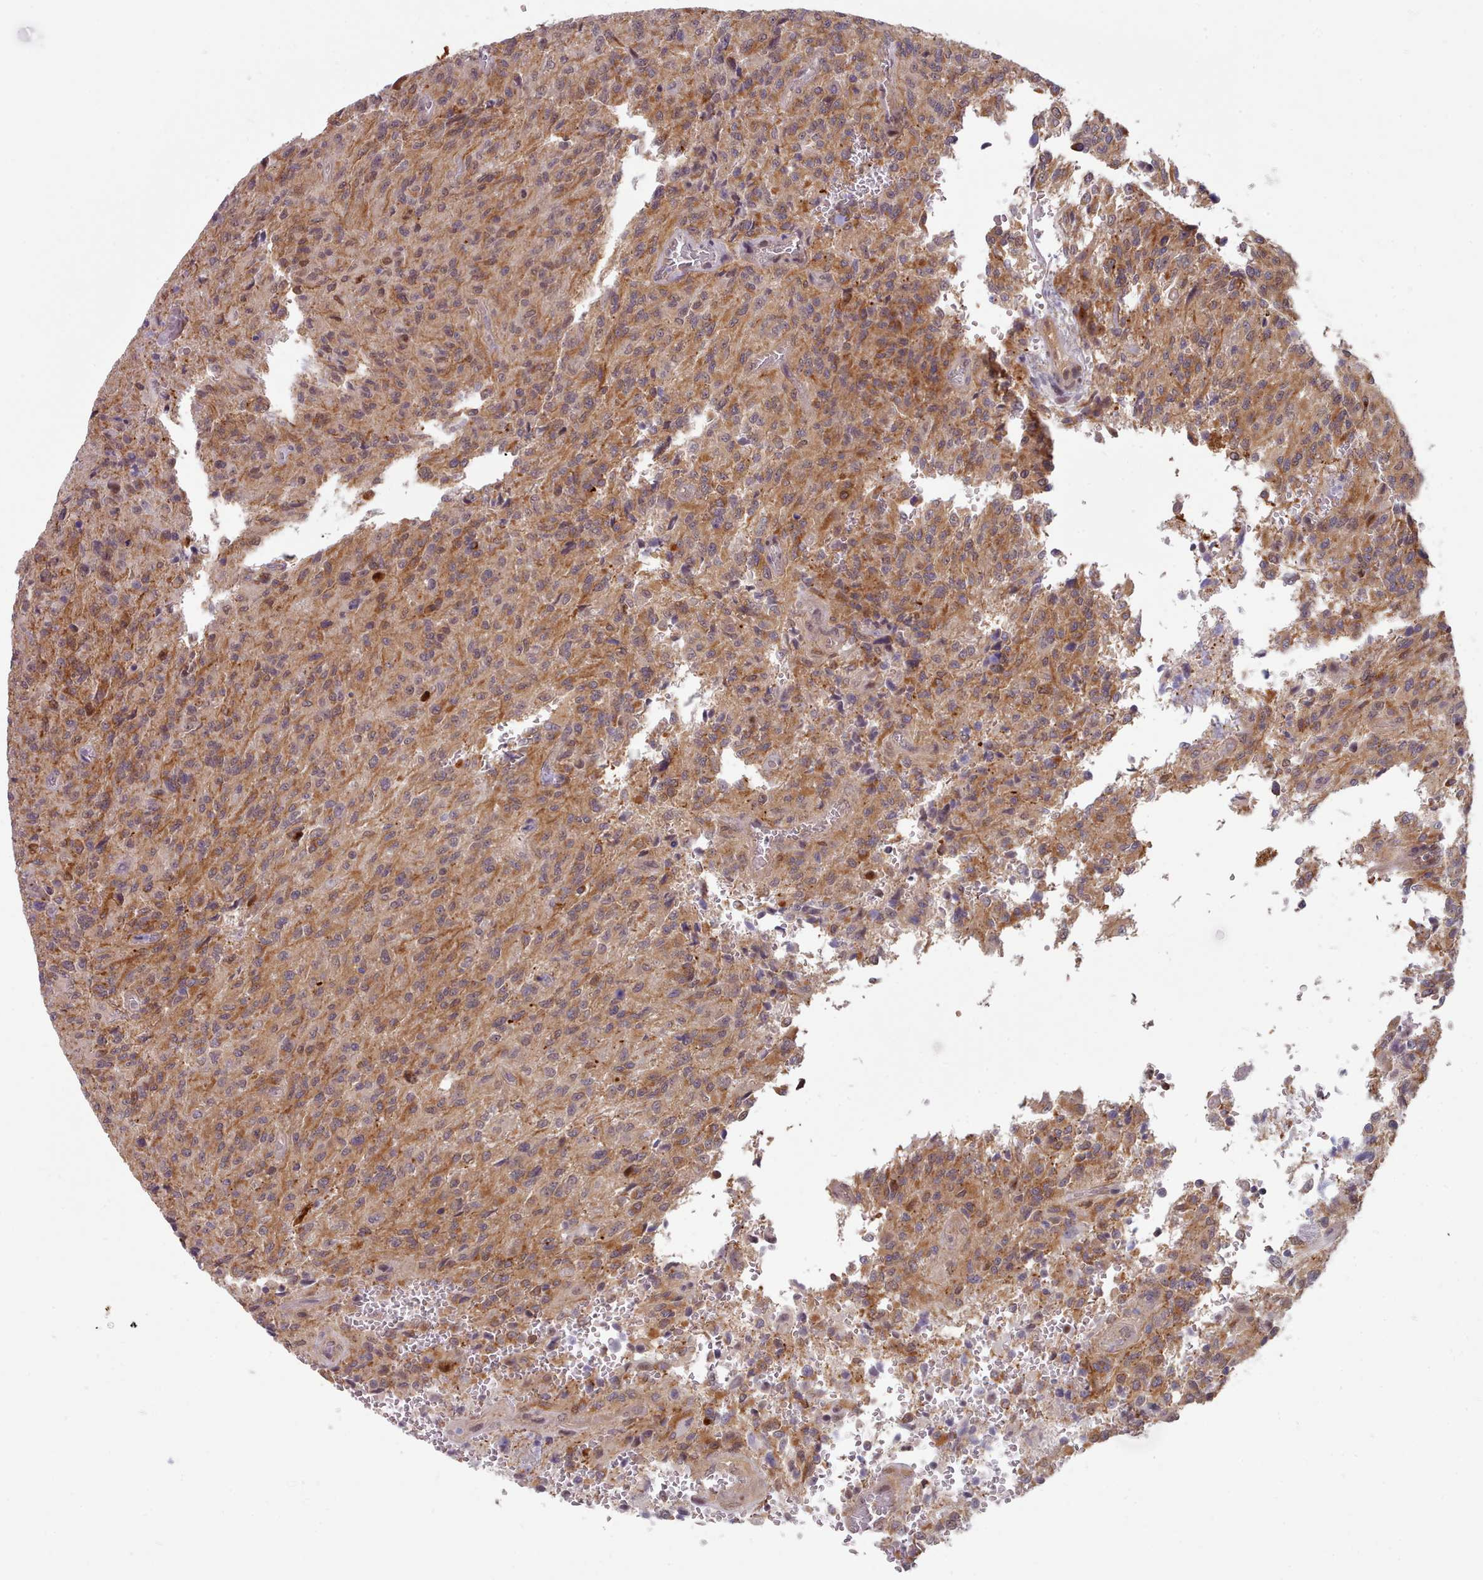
{"staining": {"intensity": "moderate", "quantity": ">75%", "location": "cytoplasmic/membranous"}, "tissue": "glioma", "cell_type": "Tumor cells", "image_type": "cancer", "snomed": [{"axis": "morphology", "description": "Normal tissue, NOS"}, {"axis": "morphology", "description": "Glioma, malignant, High grade"}, {"axis": "topography", "description": "Cerebral cortex"}], "caption": "About >75% of tumor cells in glioma display moderate cytoplasmic/membranous protein staining as visualized by brown immunohistochemical staining.", "gene": "CES3", "patient": {"sex": "male", "age": 56}}